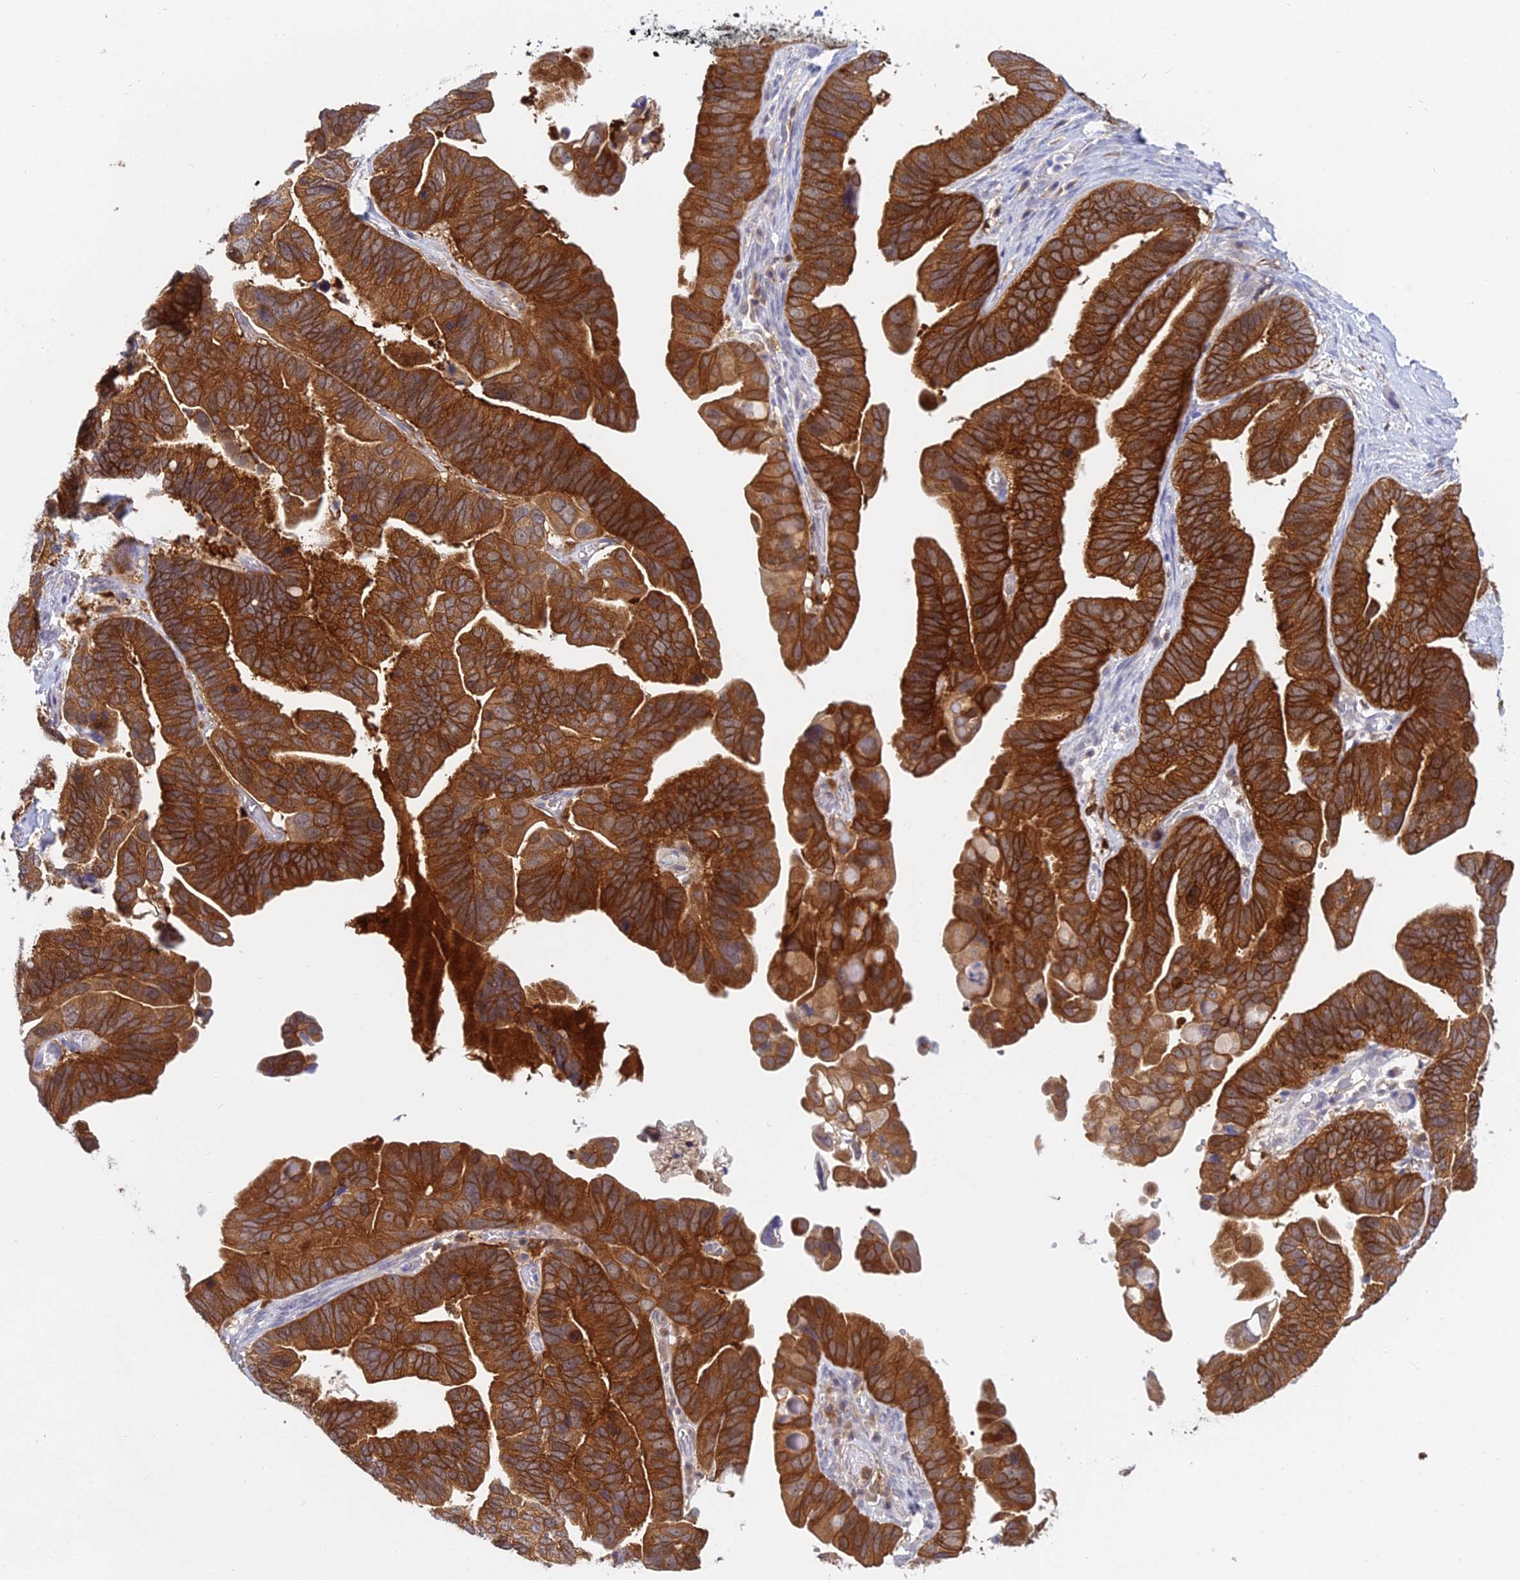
{"staining": {"intensity": "strong", "quantity": ">75%", "location": "cytoplasmic/membranous"}, "tissue": "ovarian cancer", "cell_type": "Tumor cells", "image_type": "cancer", "snomed": [{"axis": "morphology", "description": "Cystadenocarcinoma, serous, NOS"}, {"axis": "topography", "description": "Ovary"}], "caption": "Protein expression analysis of human serous cystadenocarcinoma (ovarian) reveals strong cytoplasmic/membranous expression in approximately >75% of tumor cells.", "gene": "UBE2G1", "patient": {"sex": "female", "age": 56}}